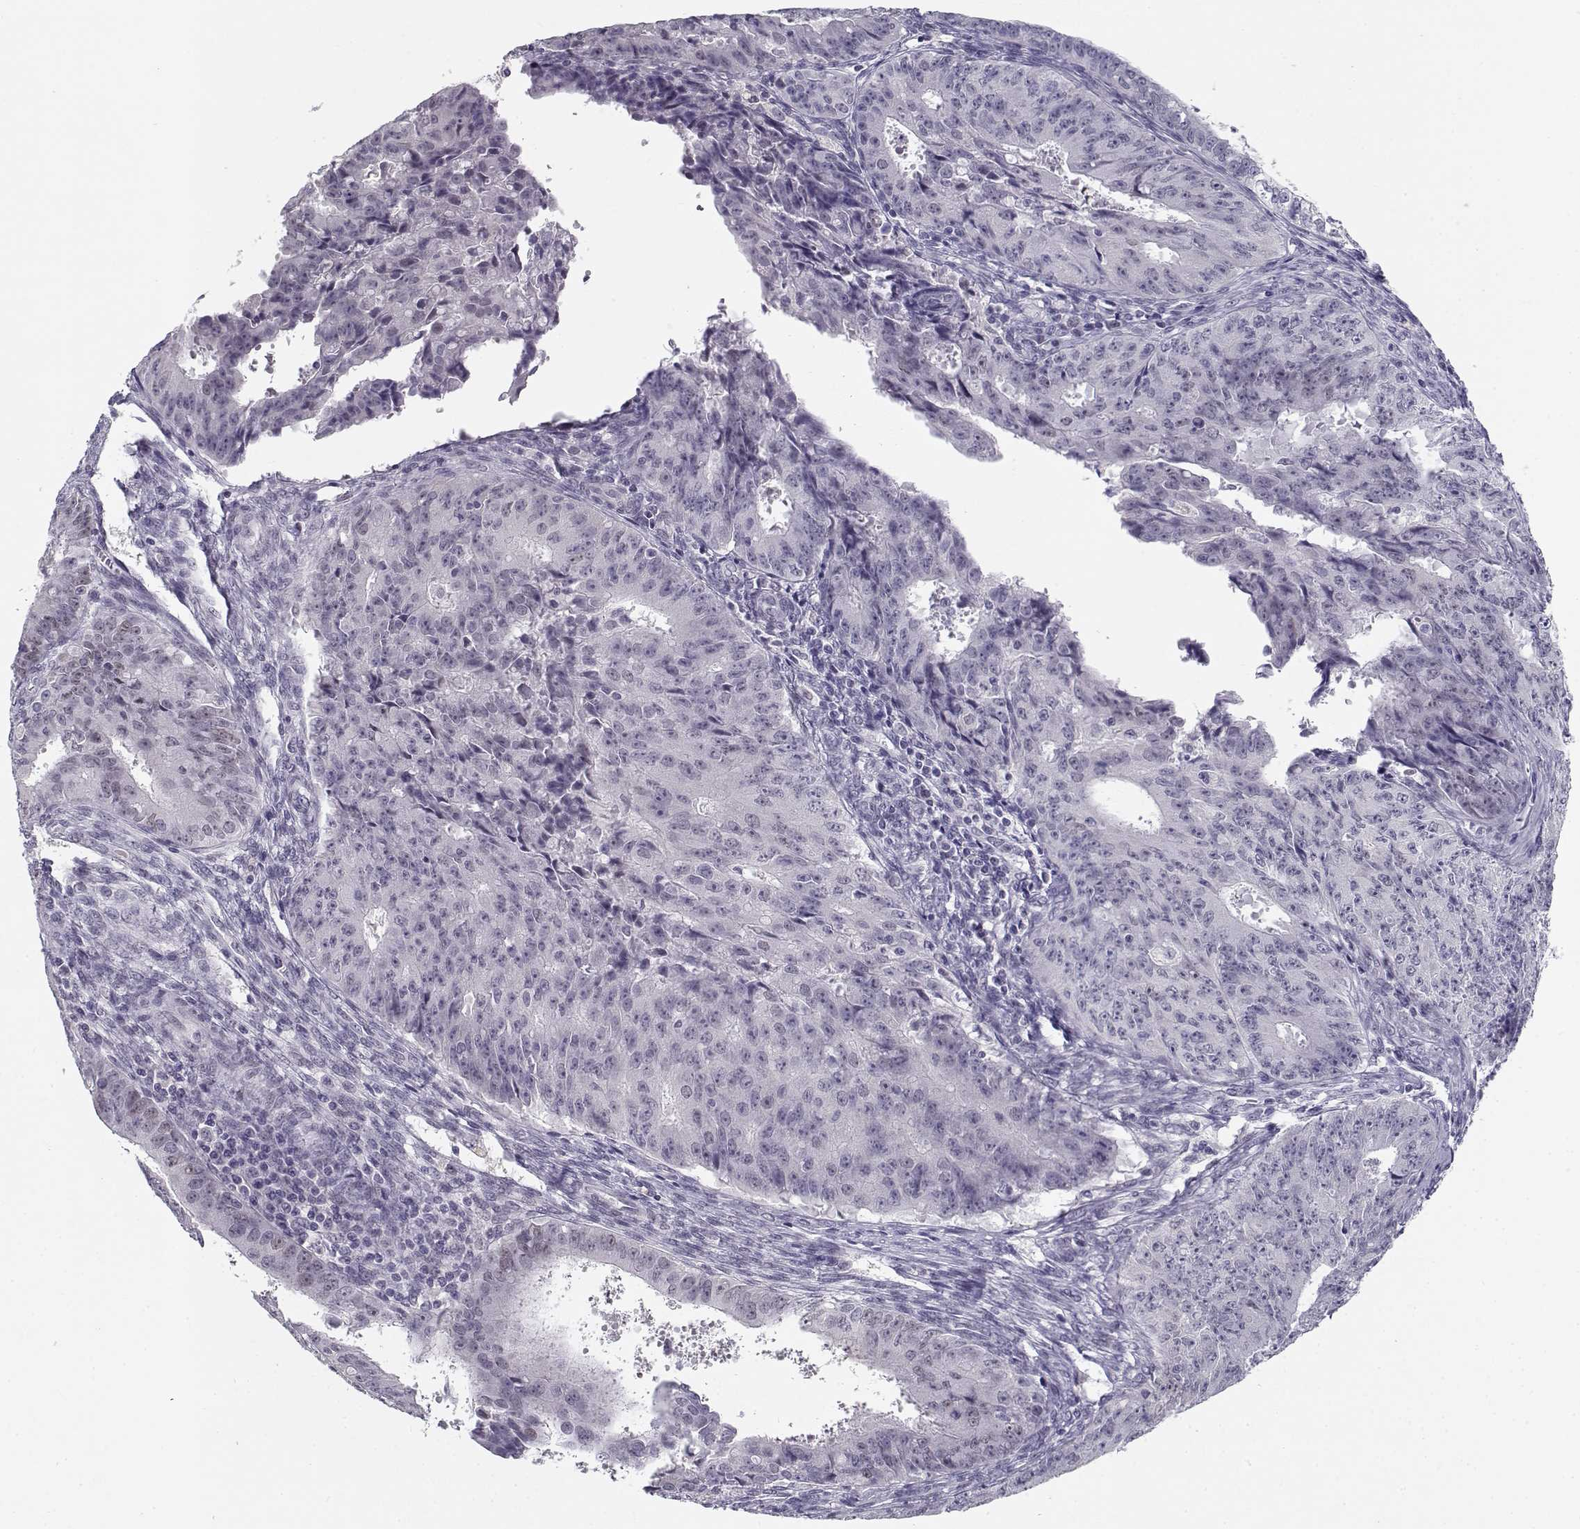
{"staining": {"intensity": "negative", "quantity": "none", "location": "none"}, "tissue": "ovarian cancer", "cell_type": "Tumor cells", "image_type": "cancer", "snomed": [{"axis": "morphology", "description": "Carcinoma, endometroid"}, {"axis": "topography", "description": "Ovary"}], "caption": "Immunohistochemical staining of human endometroid carcinoma (ovarian) exhibits no significant positivity in tumor cells. (DAB IHC visualized using brightfield microscopy, high magnification).", "gene": "C16orf86", "patient": {"sex": "female", "age": 42}}